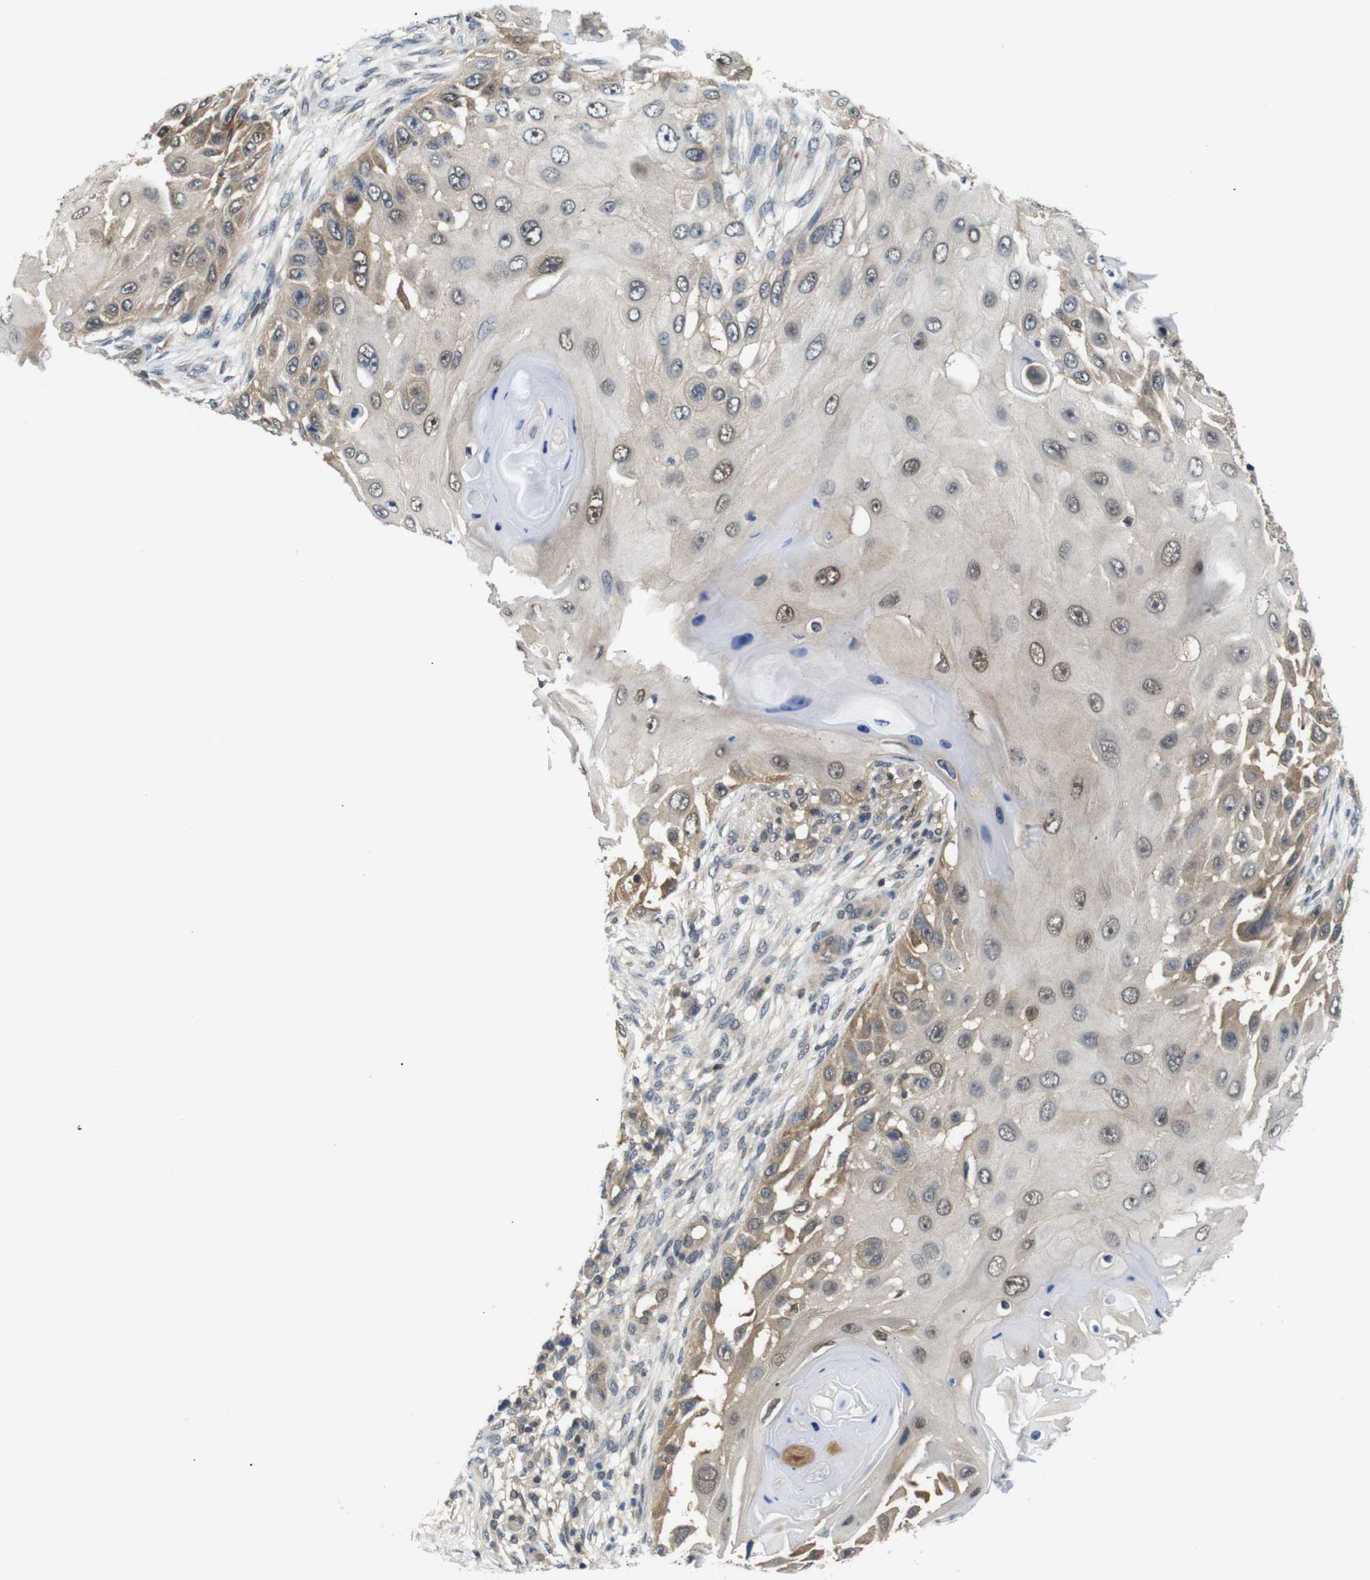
{"staining": {"intensity": "weak", "quantity": ">75%", "location": "cytoplasmic/membranous,nuclear"}, "tissue": "skin cancer", "cell_type": "Tumor cells", "image_type": "cancer", "snomed": [{"axis": "morphology", "description": "Squamous cell carcinoma, NOS"}, {"axis": "topography", "description": "Skin"}], "caption": "Tumor cells demonstrate low levels of weak cytoplasmic/membranous and nuclear expression in approximately >75% of cells in human skin cancer.", "gene": "UBXN1", "patient": {"sex": "female", "age": 44}}